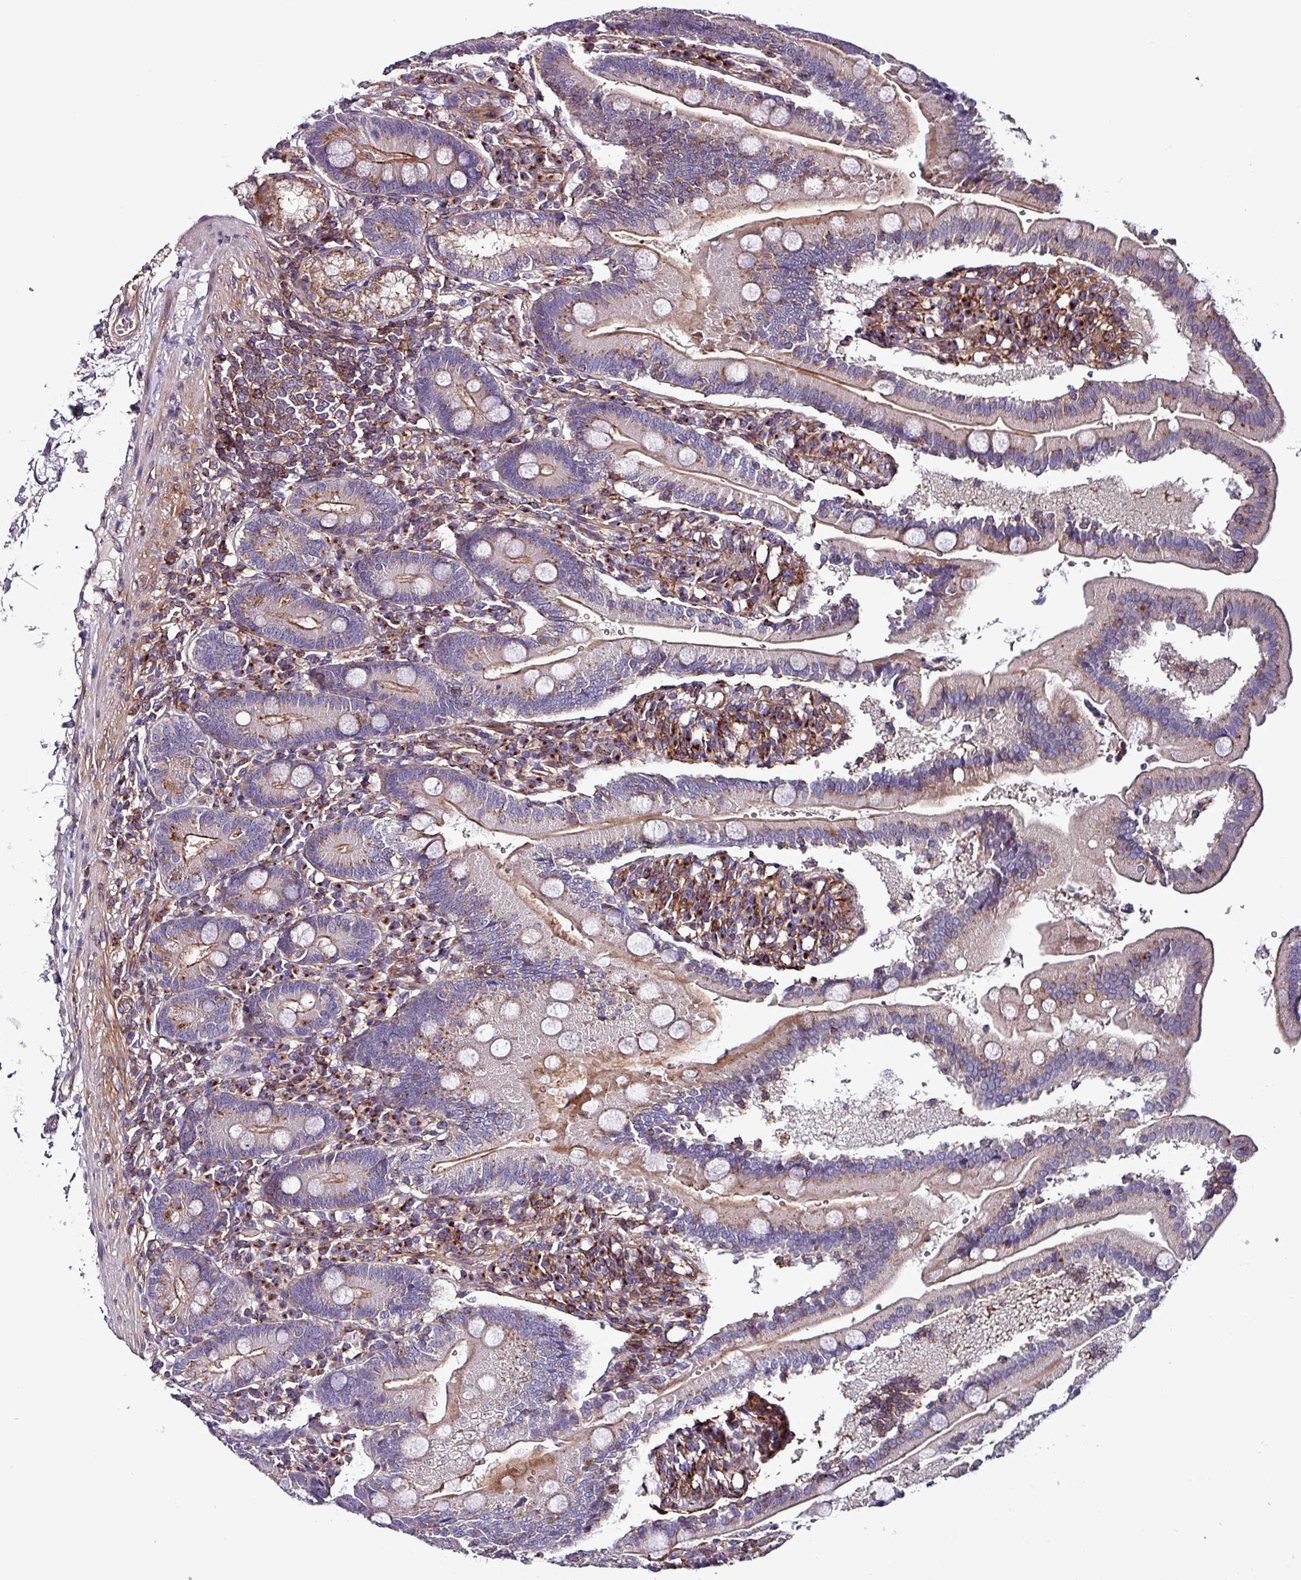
{"staining": {"intensity": "moderate", "quantity": "25%-75%", "location": "cytoplasmic/membranous"}, "tissue": "duodenum", "cell_type": "Glandular cells", "image_type": "normal", "snomed": [{"axis": "morphology", "description": "Normal tissue, NOS"}, {"axis": "topography", "description": "Duodenum"}], "caption": "Duodenum stained with a brown dye demonstrates moderate cytoplasmic/membranous positive expression in approximately 25%-75% of glandular cells.", "gene": "VAMP4", "patient": {"sex": "female", "age": 67}}